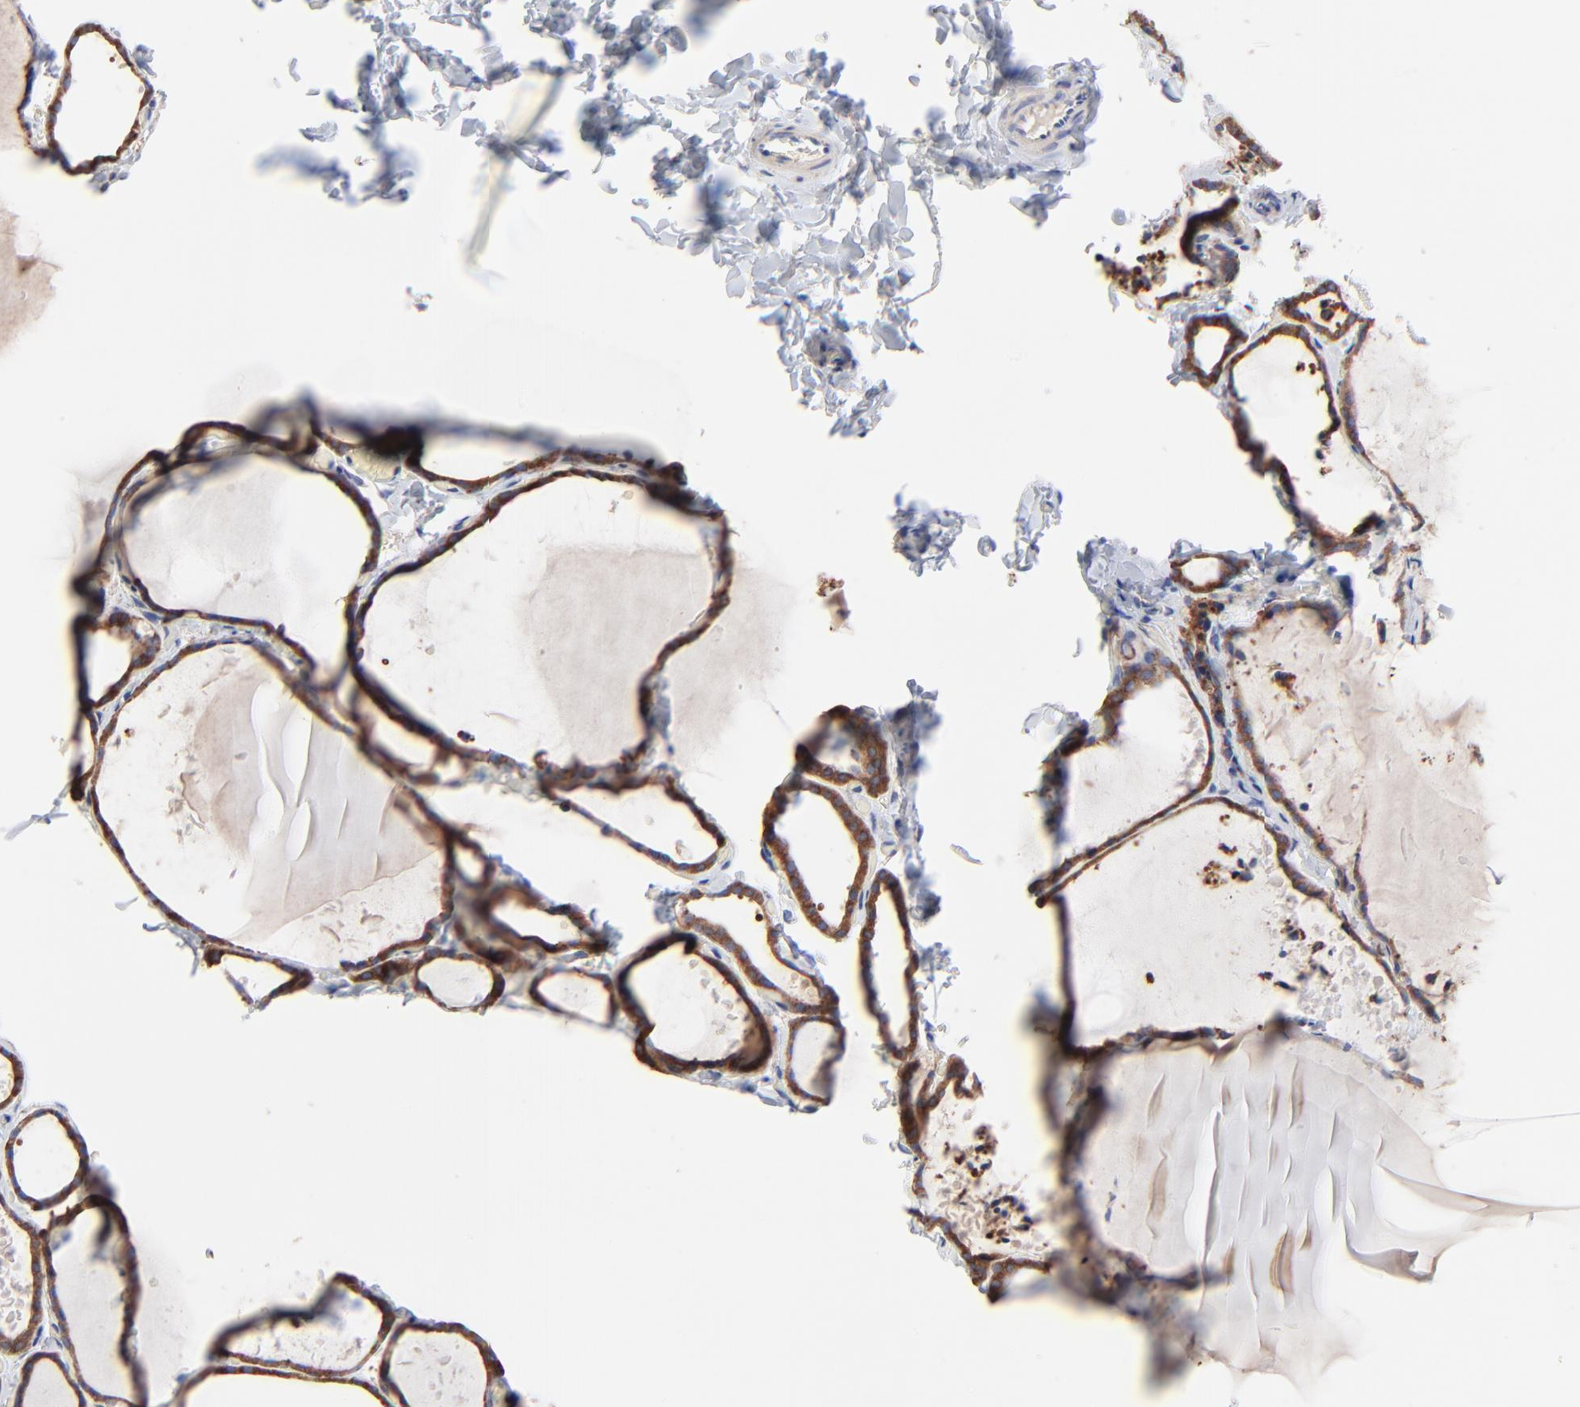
{"staining": {"intensity": "moderate", "quantity": ">75%", "location": "cytoplasmic/membranous"}, "tissue": "thyroid gland", "cell_type": "Glandular cells", "image_type": "normal", "snomed": [{"axis": "morphology", "description": "Normal tissue, NOS"}, {"axis": "topography", "description": "Thyroid gland"}], "caption": "The micrograph shows immunohistochemical staining of benign thyroid gland. There is moderate cytoplasmic/membranous staining is appreciated in approximately >75% of glandular cells. Using DAB (3,3'-diaminobenzidine) (brown) and hematoxylin (blue) stains, captured at high magnification using brightfield microscopy.", "gene": "PPFIBP2", "patient": {"sex": "female", "age": 22}}